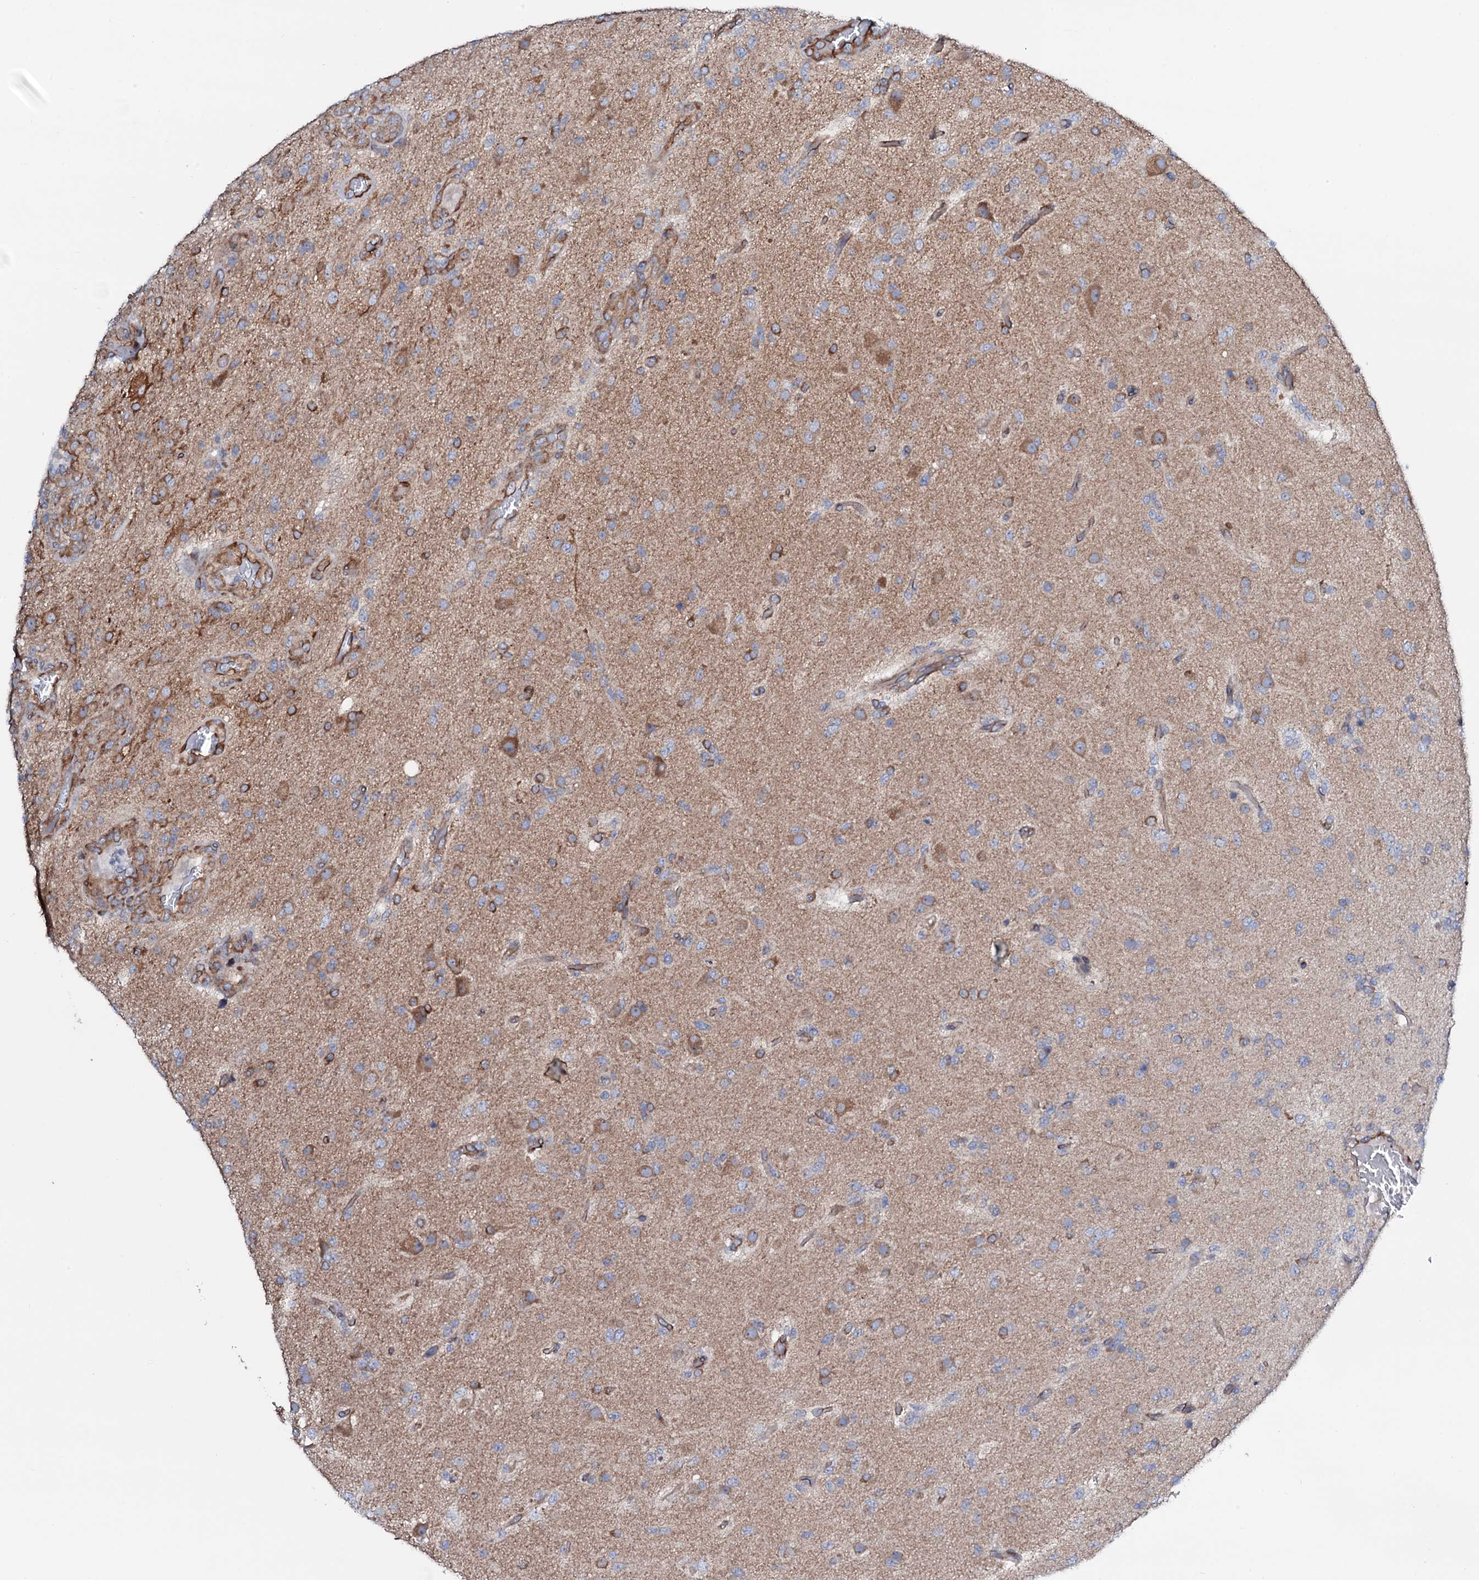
{"staining": {"intensity": "weak", "quantity": "<25%", "location": "cytoplasmic/membranous"}, "tissue": "glioma", "cell_type": "Tumor cells", "image_type": "cancer", "snomed": [{"axis": "morphology", "description": "Glioma, malignant, High grade"}, {"axis": "topography", "description": "Brain"}], "caption": "This is an immunohistochemistry (IHC) histopathology image of malignant glioma (high-grade). There is no positivity in tumor cells.", "gene": "STARD13", "patient": {"sex": "female", "age": 74}}